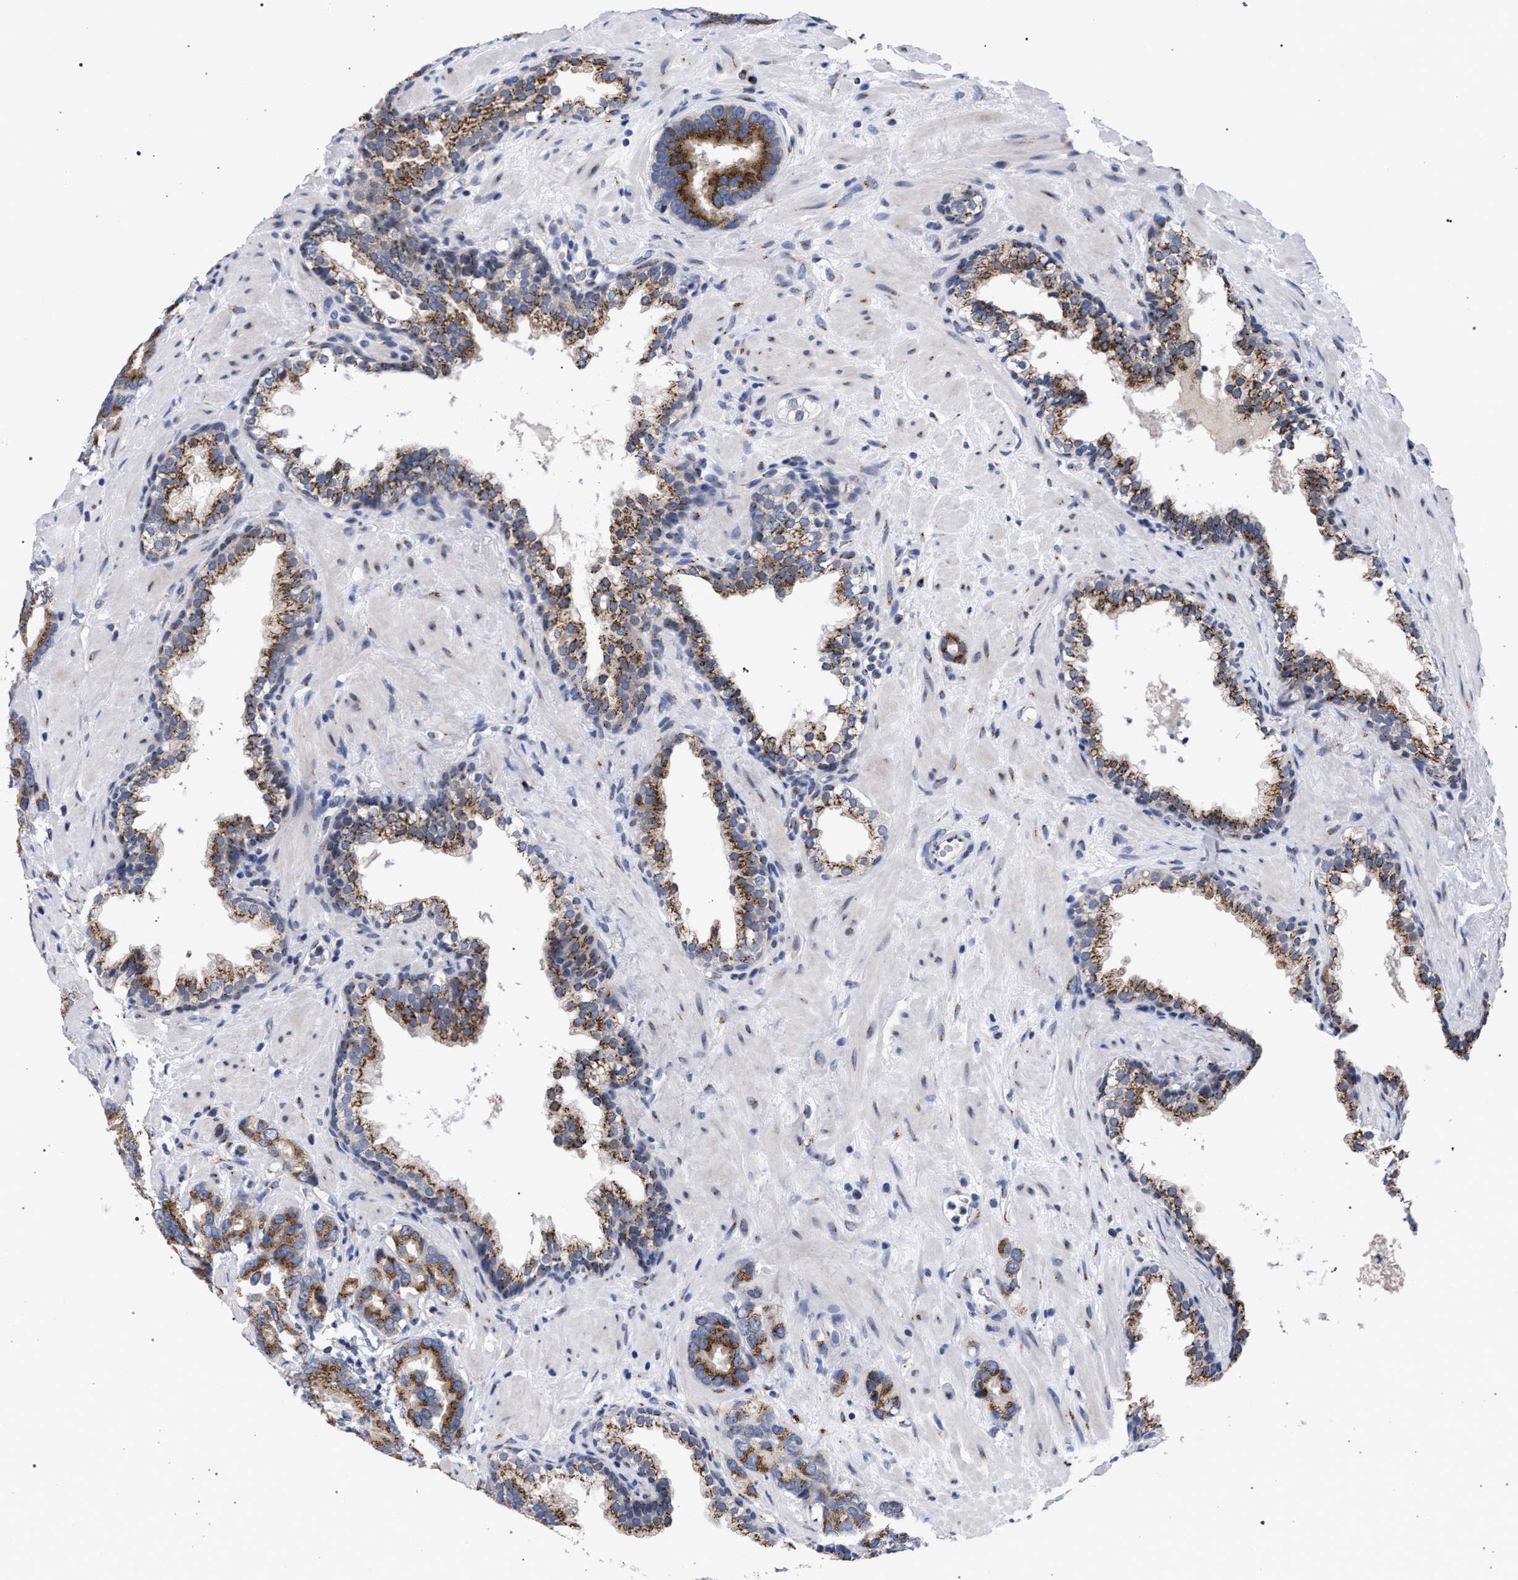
{"staining": {"intensity": "strong", "quantity": ">75%", "location": "cytoplasmic/membranous"}, "tissue": "prostate cancer", "cell_type": "Tumor cells", "image_type": "cancer", "snomed": [{"axis": "morphology", "description": "Adenocarcinoma, Low grade"}, {"axis": "topography", "description": "Prostate"}], "caption": "Immunohistochemistry micrograph of prostate cancer (low-grade adenocarcinoma) stained for a protein (brown), which demonstrates high levels of strong cytoplasmic/membranous positivity in about >75% of tumor cells.", "gene": "GOLGA2", "patient": {"sex": "male", "age": 59}}